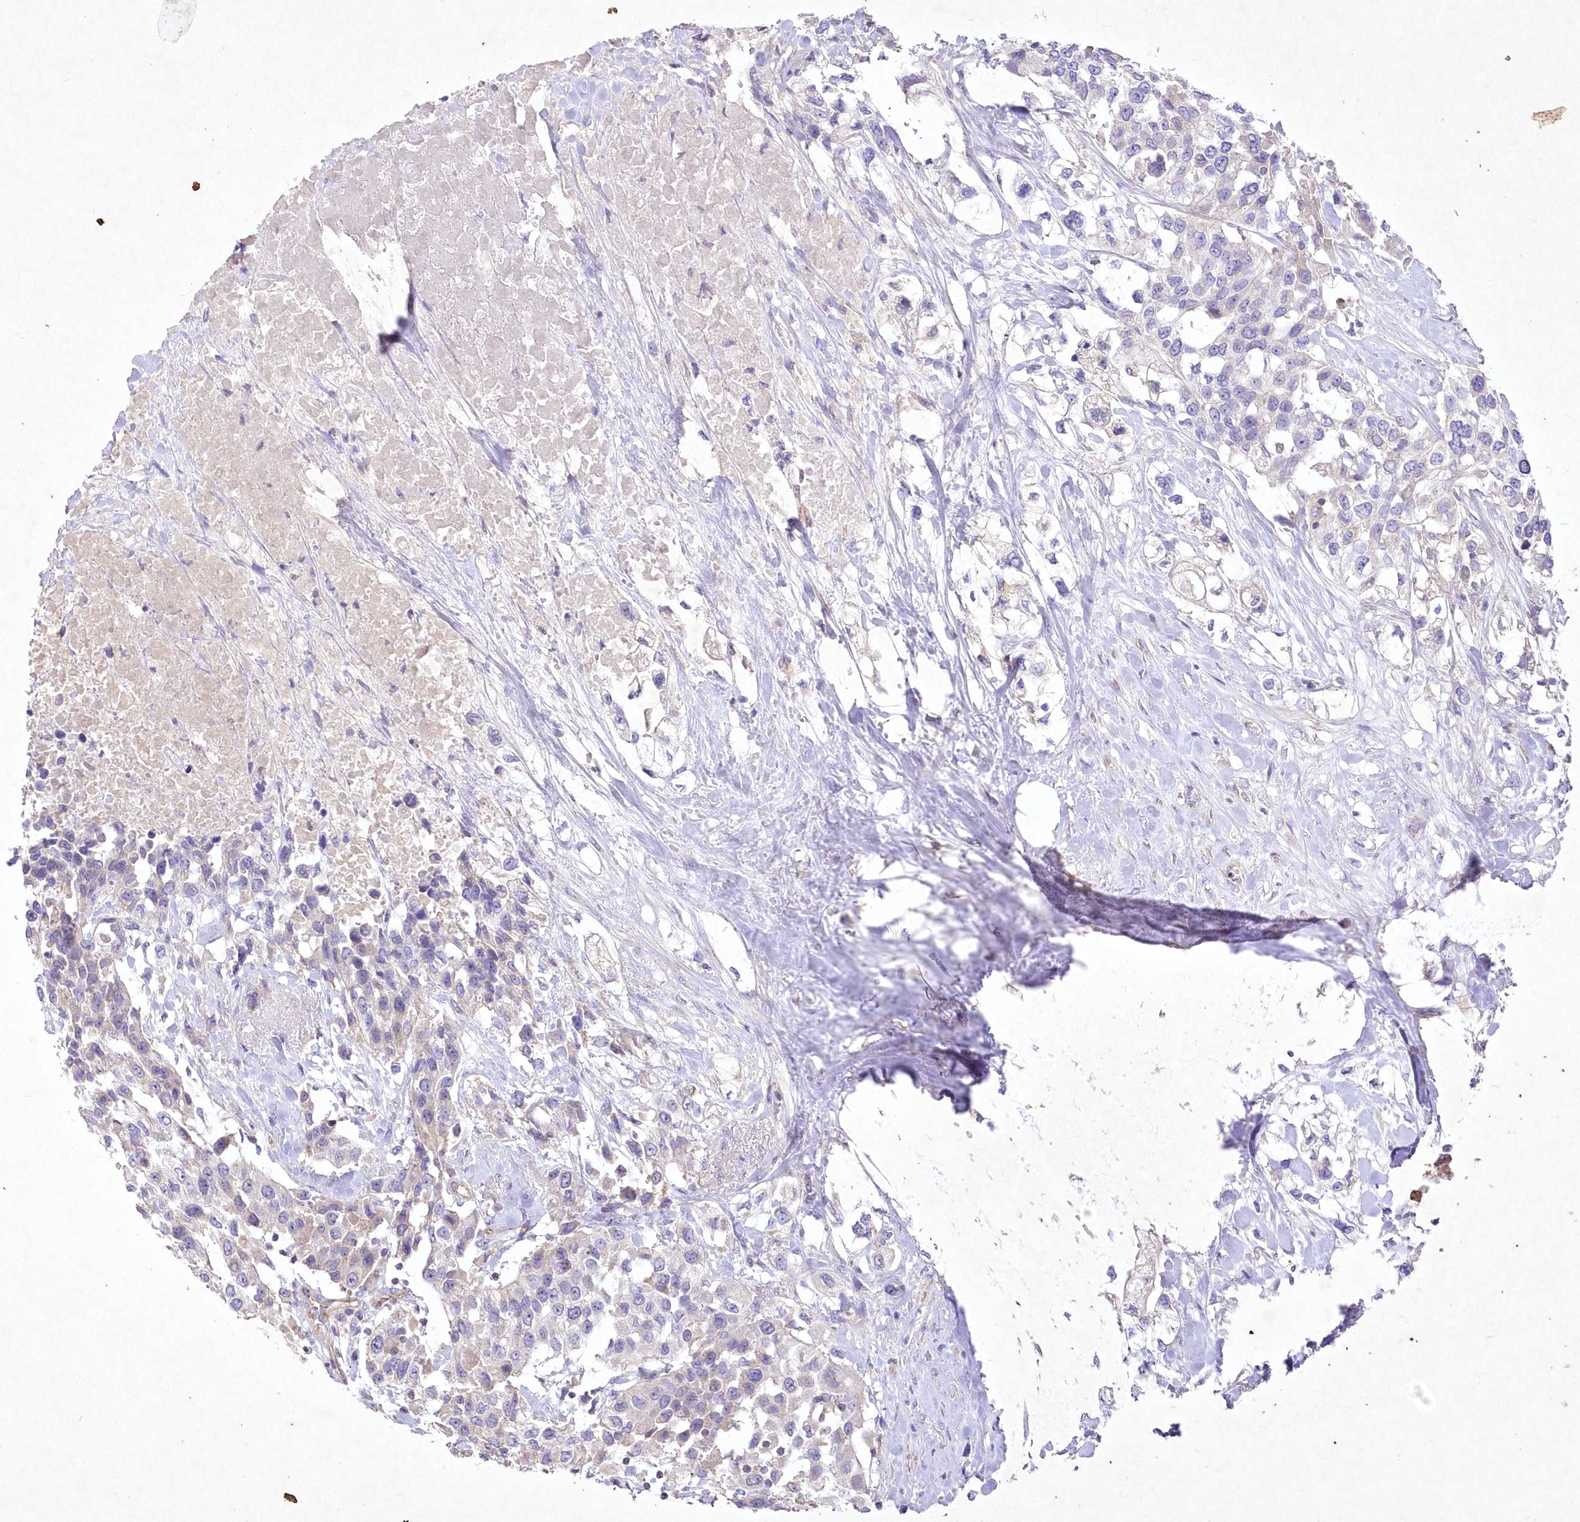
{"staining": {"intensity": "negative", "quantity": "none", "location": "none"}, "tissue": "urothelial cancer", "cell_type": "Tumor cells", "image_type": "cancer", "snomed": [{"axis": "morphology", "description": "Urothelial carcinoma, High grade"}, {"axis": "topography", "description": "Urinary bladder"}], "caption": "This is a micrograph of immunohistochemistry (IHC) staining of urothelial carcinoma (high-grade), which shows no positivity in tumor cells.", "gene": "ITSN2", "patient": {"sex": "female", "age": 80}}